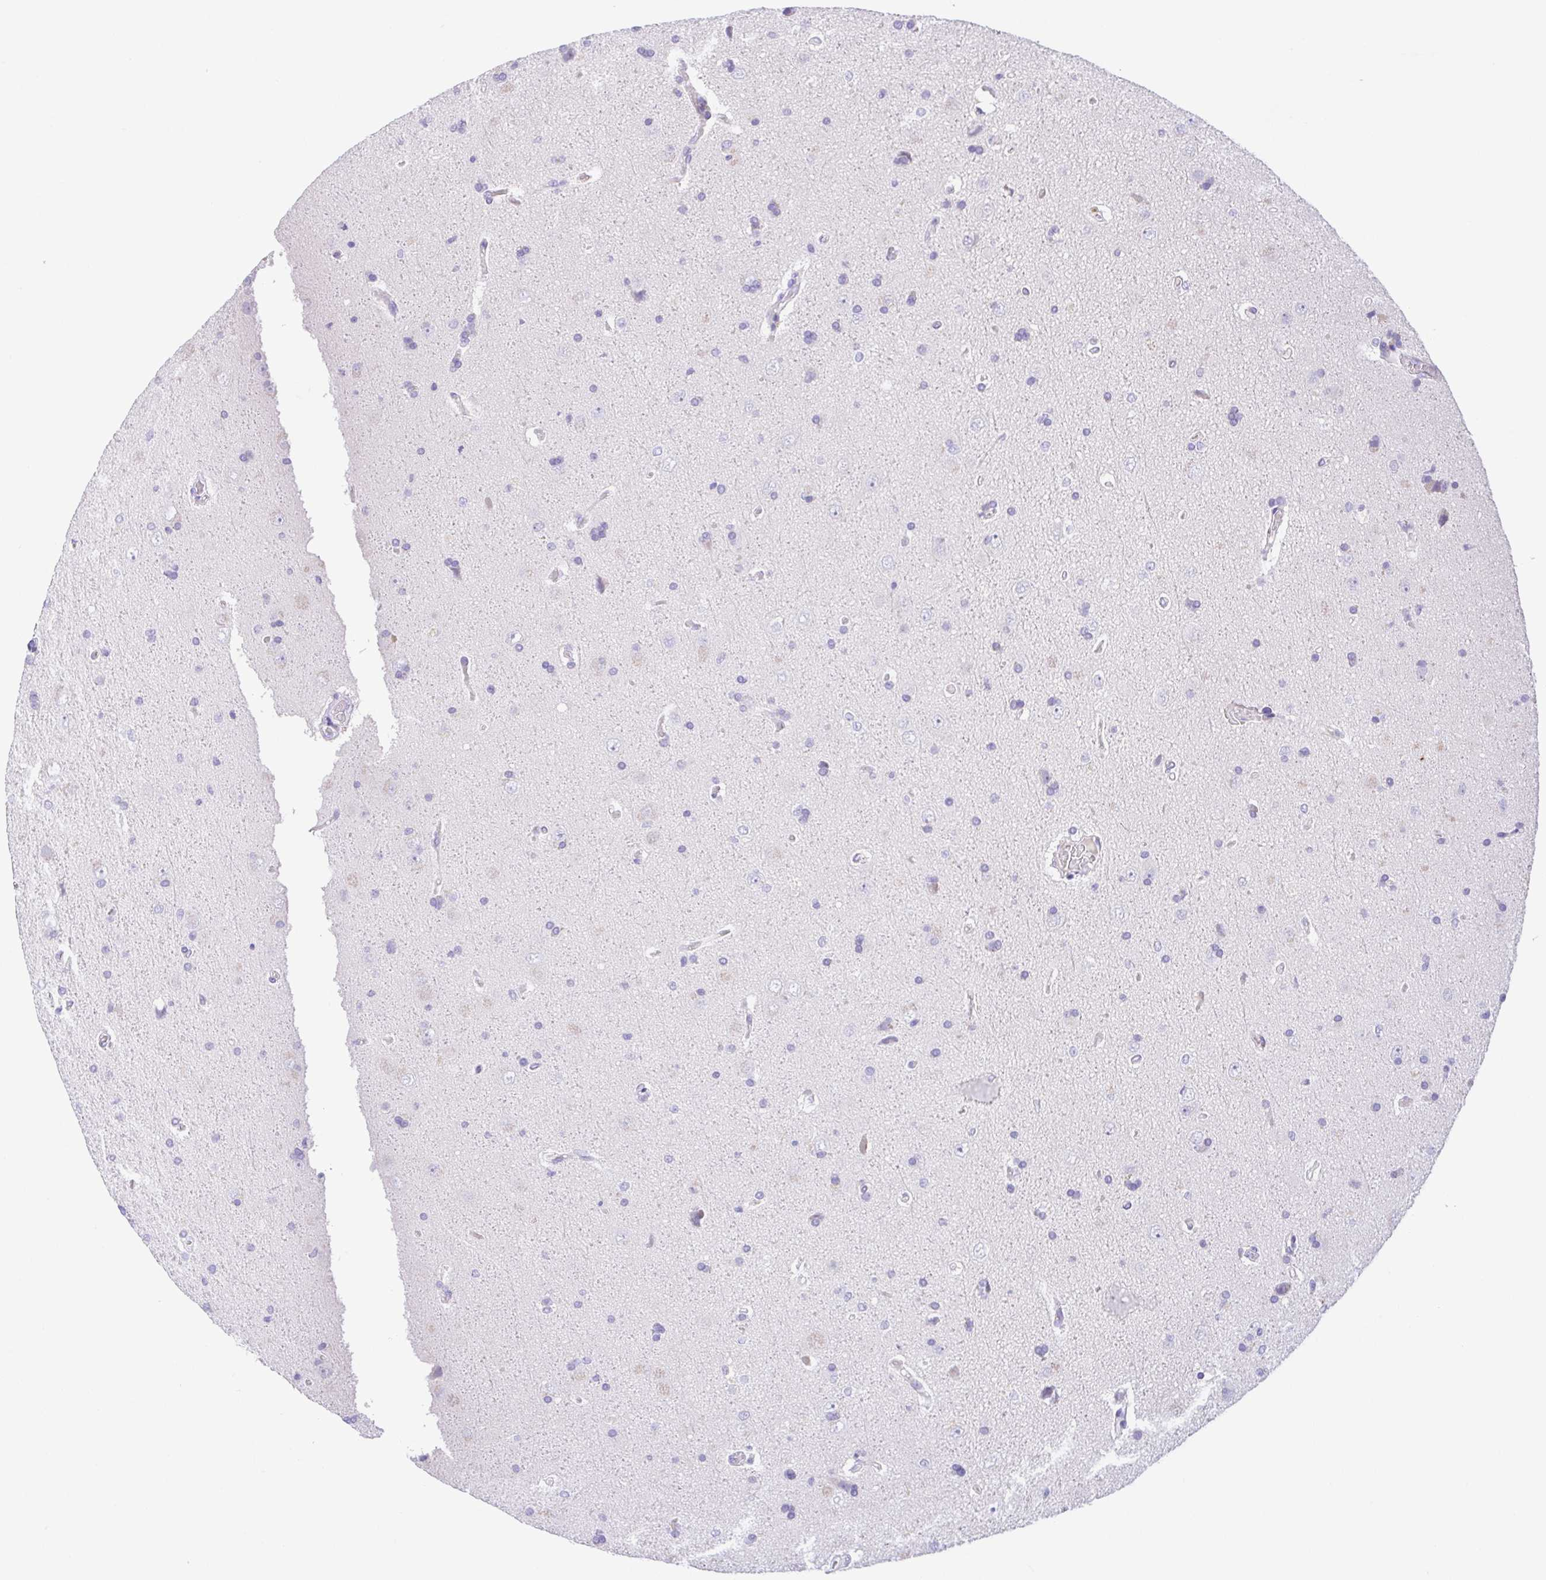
{"staining": {"intensity": "negative", "quantity": "none", "location": "none"}, "tissue": "glioma", "cell_type": "Tumor cells", "image_type": "cancer", "snomed": [{"axis": "morphology", "description": "Glioma, malignant, High grade"}, {"axis": "topography", "description": "Cerebral cortex"}], "caption": "Malignant high-grade glioma was stained to show a protein in brown. There is no significant expression in tumor cells.", "gene": "SPATA4", "patient": {"sex": "male", "age": 70}}